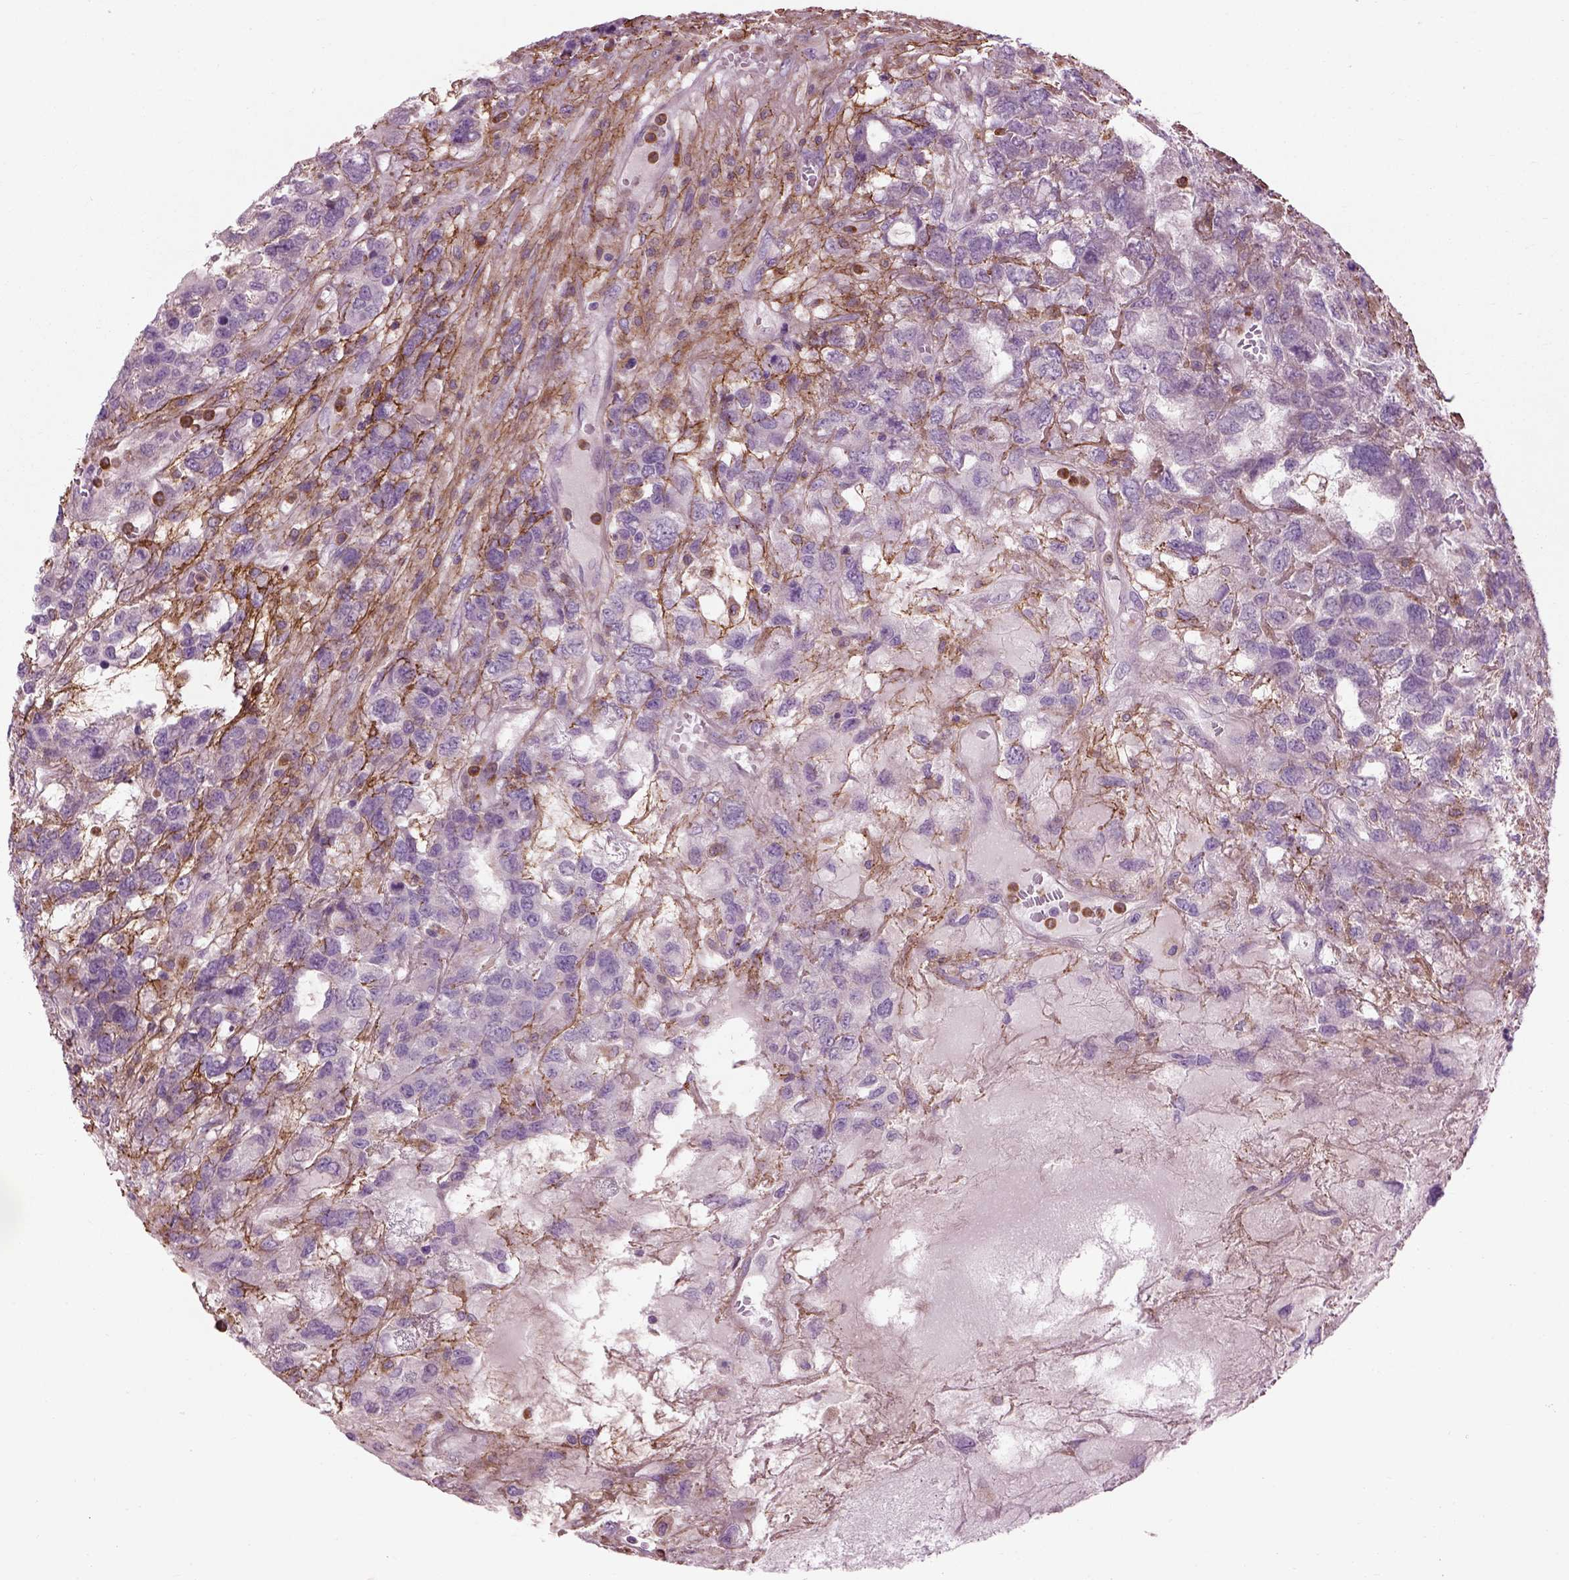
{"staining": {"intensity": "negative", "quantity": "none", "location": "none"}, "tissue": "testis cancer", "cell_type": "Tumor cells", "image_type": "cancer", "snomed": [{"axis": "morphology", "description": "Seminoma, NOS"}, {"axis": "topography", "description": "Testis"}], "caption": "High magnification brightfield microscopy of seminoma (testis) stained with DAB (3,3'-diaminobenzidine) (brown) and counterstained with hematoxylin (blue): tumor cells show no significant staining.", "gene": "EMILIN2", "patient": {"sex": "male", "age": 52}}